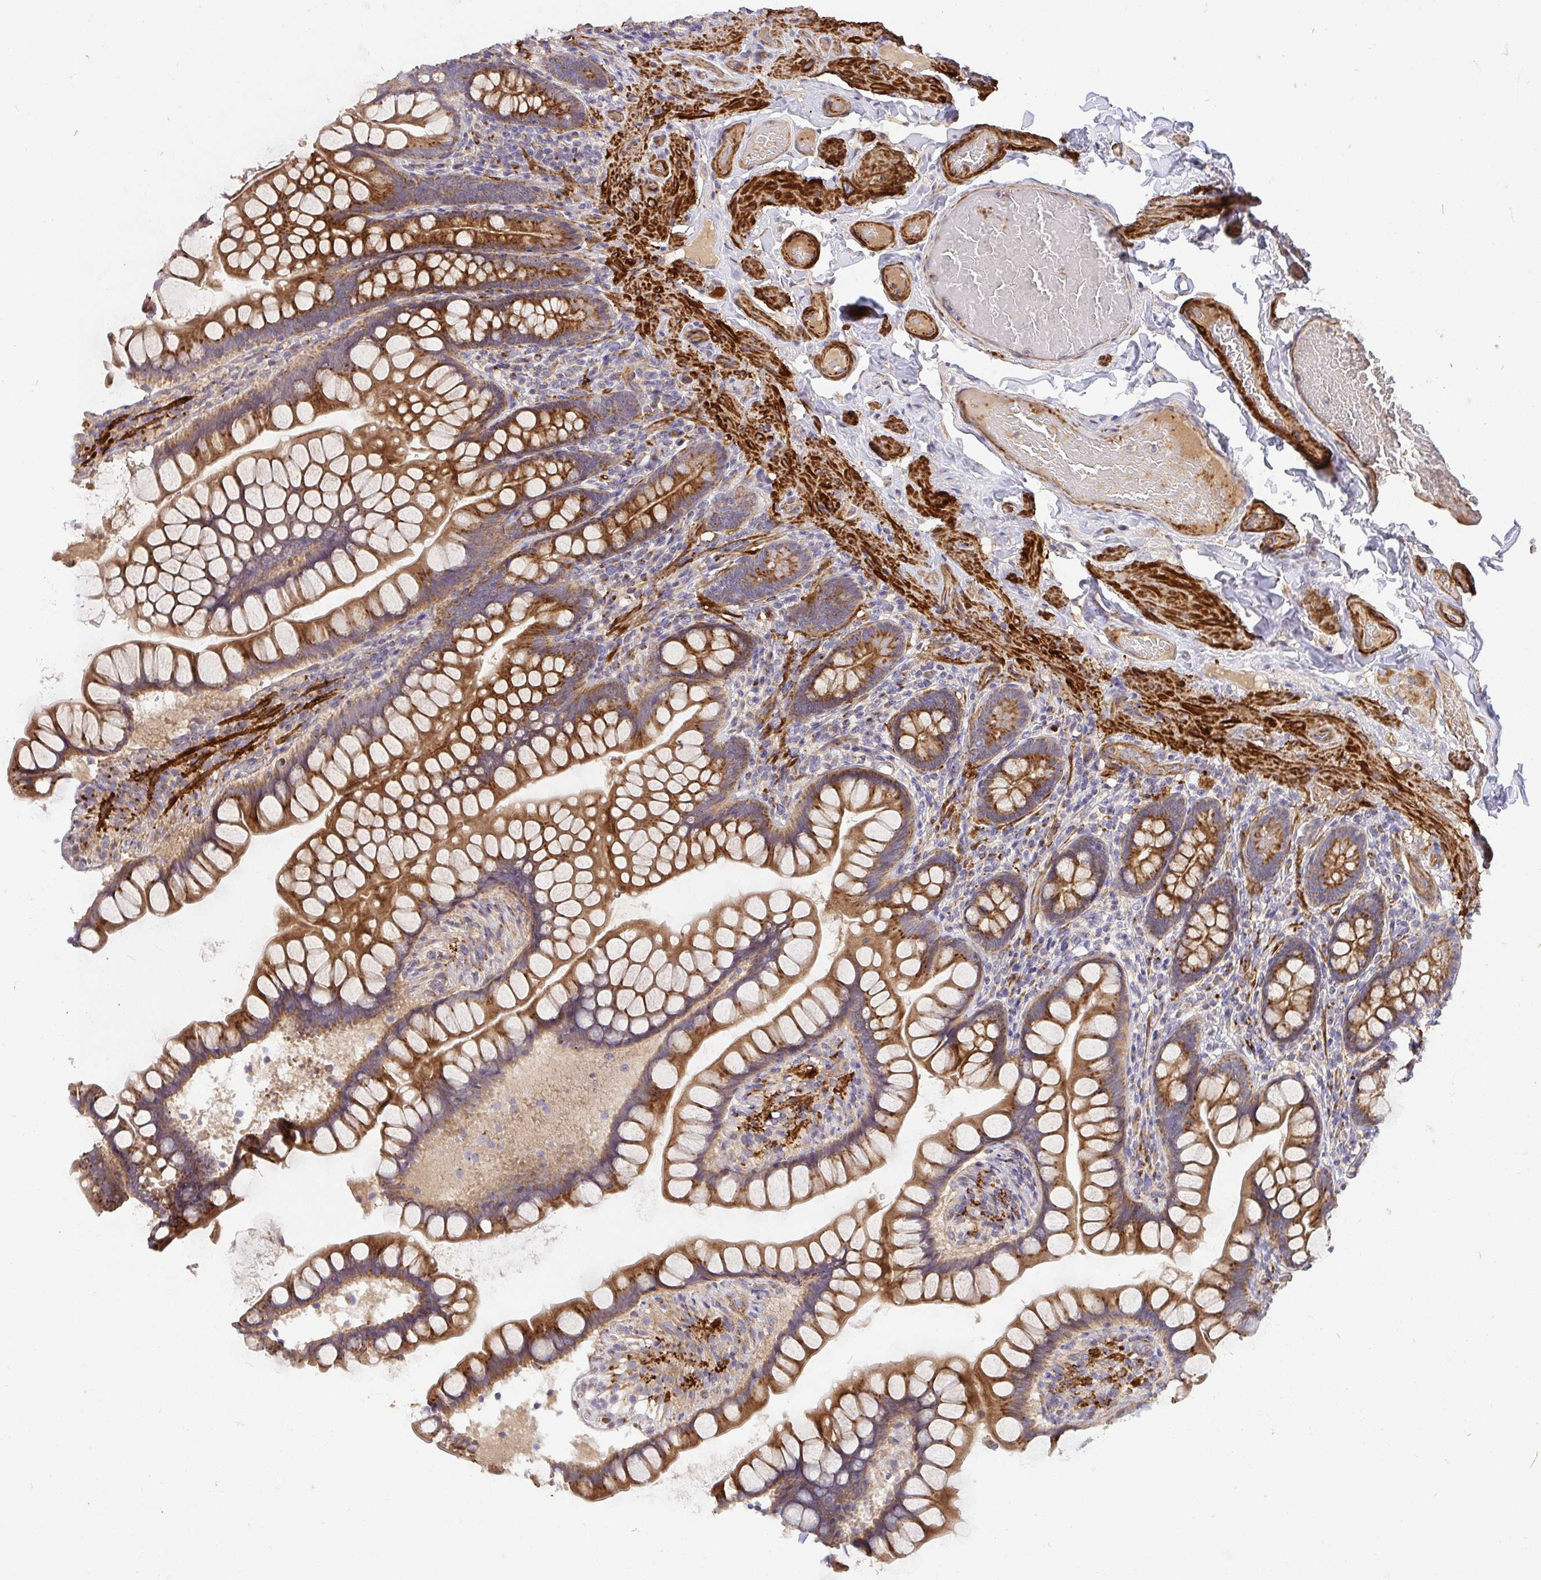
{"staining": {"intensity": "strong", "quantity": ">75%", "location": "cytoplasmic/membranous"}, "tissue": "small intestine", "cell_type": "Glandular cells", "image_type": "normal", "snomed": [{"axis": "morphology", "description": "Normal tissue, NOS"}, {"axis": "topography", "description": "Small intestine"}], "caption": "Protein staining of benign small intestine exhibits strong cytoplasmic/membranous positivity in about >75% of glandular cells. (Brightfield microscopy of DAB IHC at high magnification).", "gene": "TM9SF4", "patient": {"sex": "male", "age": 70}}